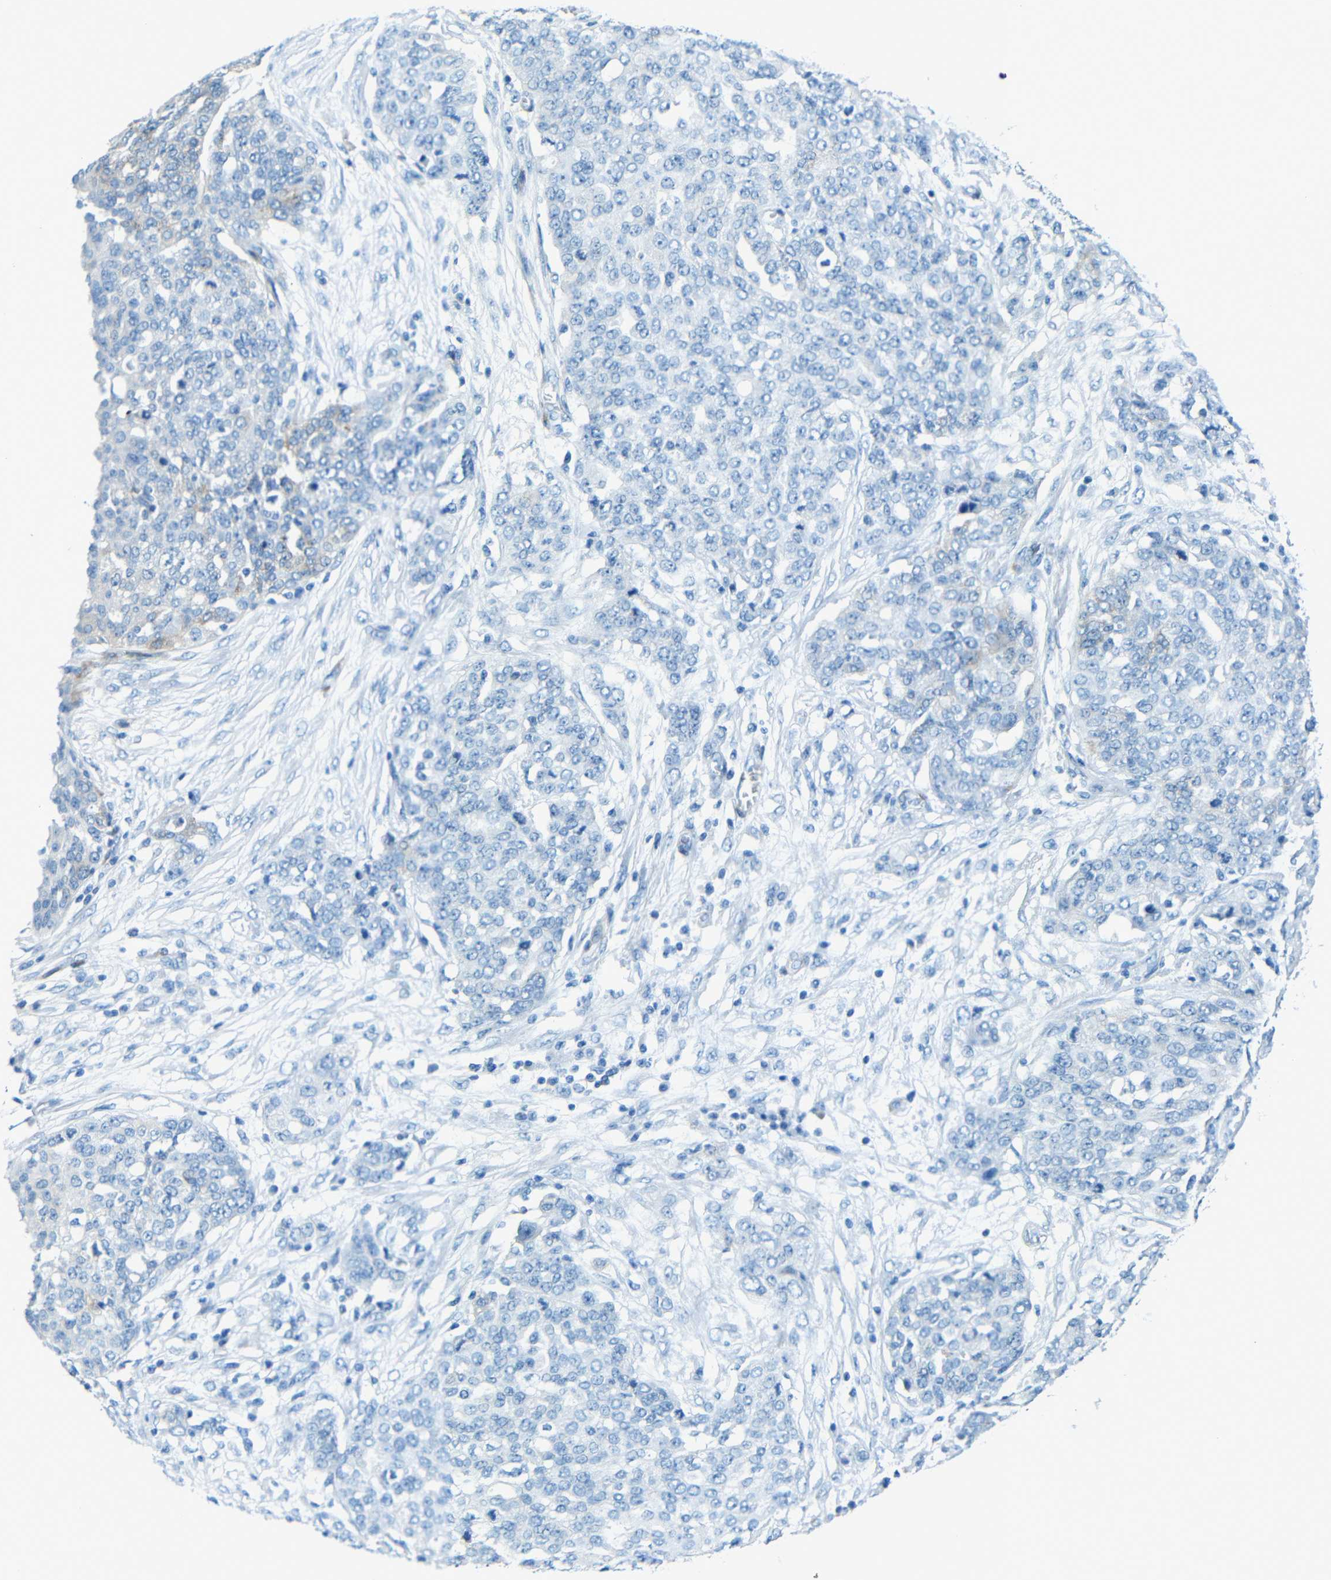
{"staining": {"intensity": "negative", "quantity": "none", "location": "none"}, "tissue": "ovarian cancer", "cell_type": "Tumor cells", "image_type": "cancer", "snomed": [{"axis": "morphology", "description": "Cystadenocarcinoma, serous, NOS"}, {"axis": "topography", "description": "Soft tissue"}, {"axis": "topography", "description": "Ovary"}], "caption": "DAB immunohistochemical staining of ovarian cancer (serous cystadenocarcinoma) exhibits no significant expression in tumor cells.", "gene": "MAP2", "patient": {"sex": "female", "age": 57}}